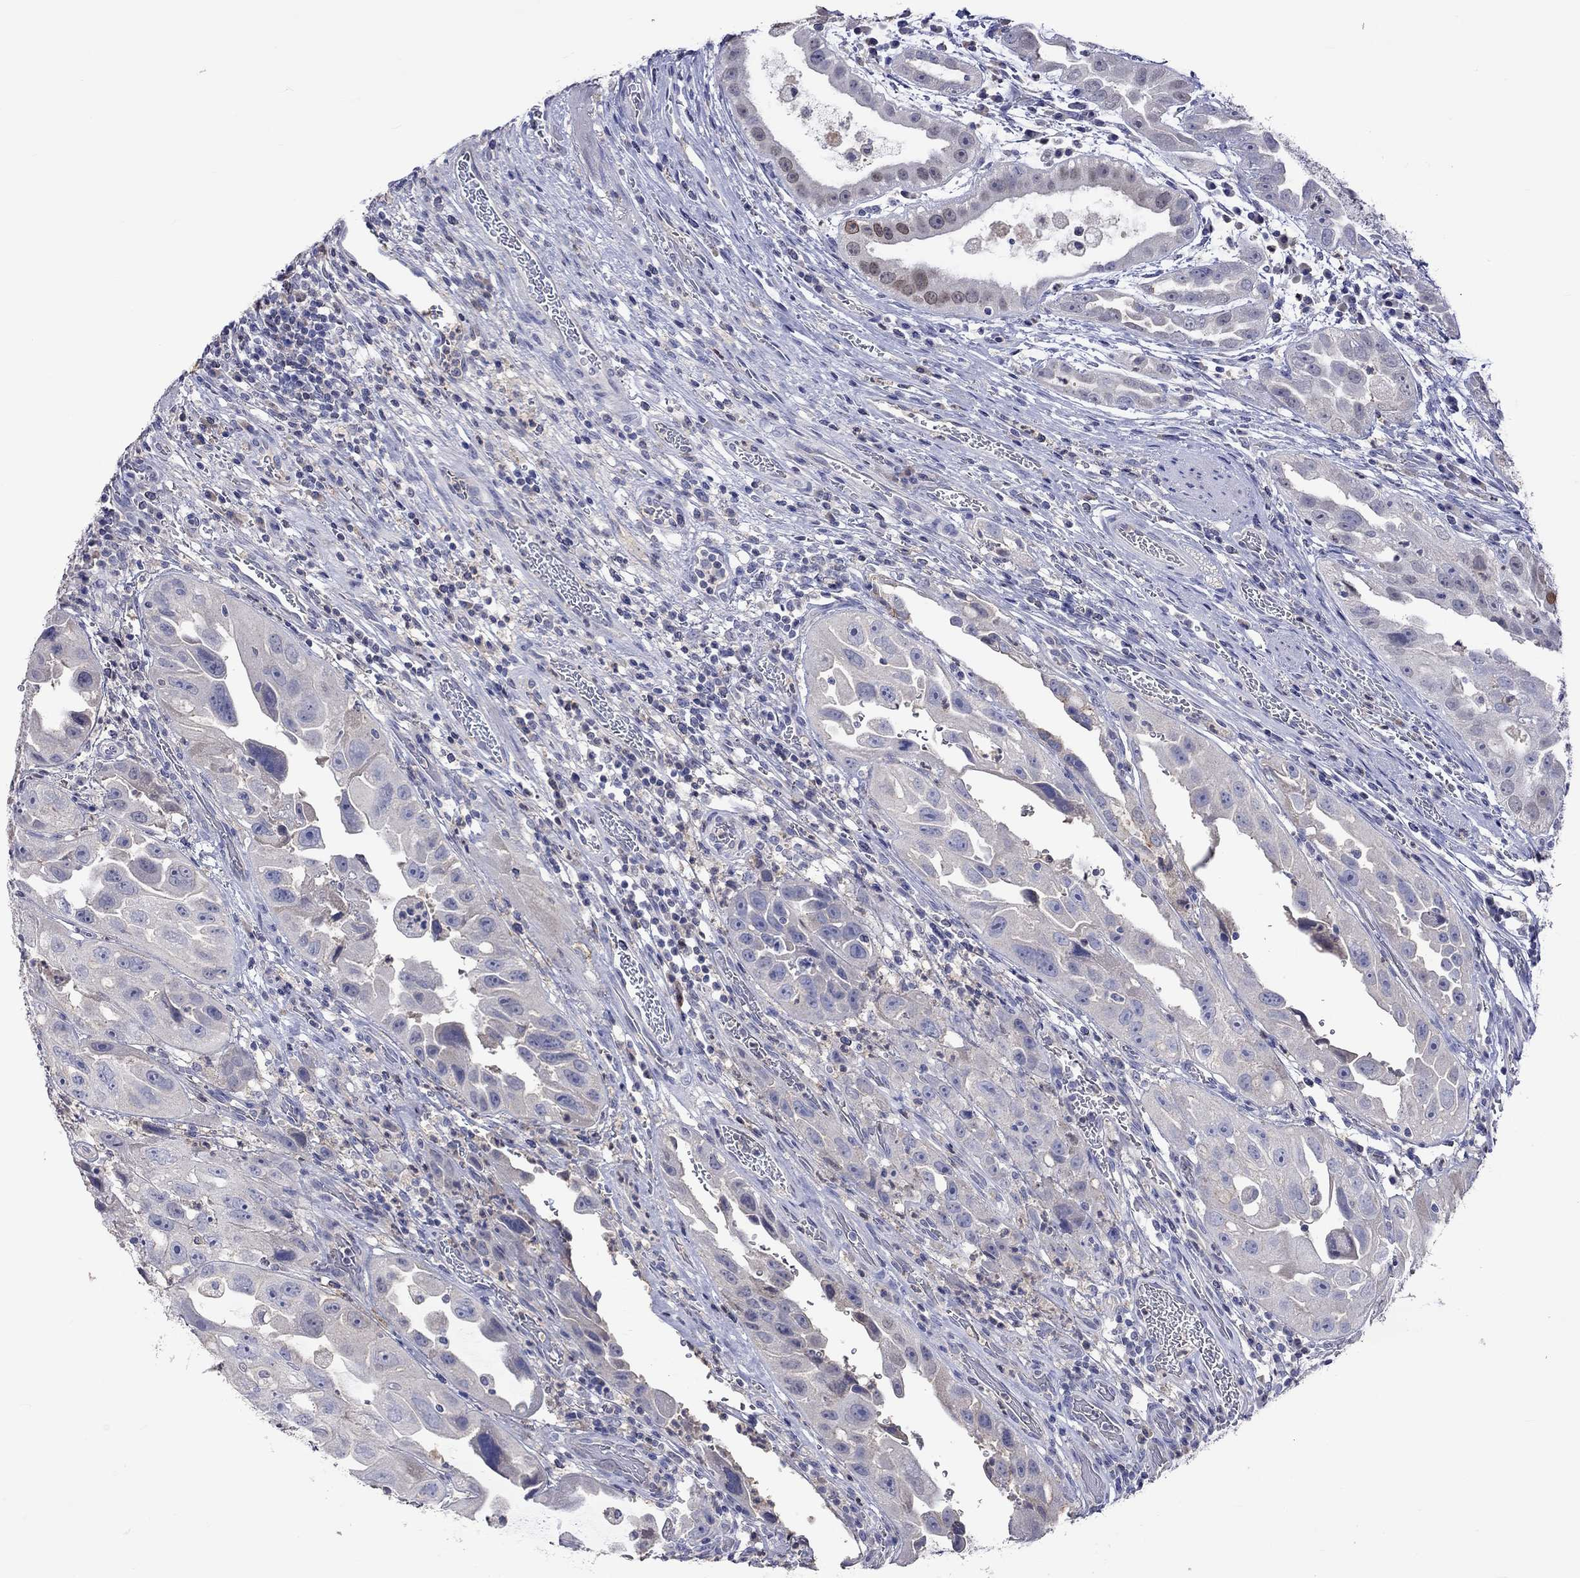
{"staining": {"intensity": "moderate", "quantity": "<25%", "location": "cytoplasmic/membranous,nuclear"}, "tissue": "urothelial cancer", "cell_type": "Tumor cells", "image_type": "cancer", "snomed": [{"axis": "morphology", "description": "Urothelial carcinoma, High grade"}, {"axis": "topography", "description": "Urinary bladder"}], "caption": "Moderate cytoplasmic/membranous and nuclear protein staining is appreciated in approximately <25% of tumor cells in urothelial cancer. (brown staining indicates protein expression, while blue staining denotes nuclei).", "gene": "LRFN4", "patient": {"sex": "female", "age": 41}}